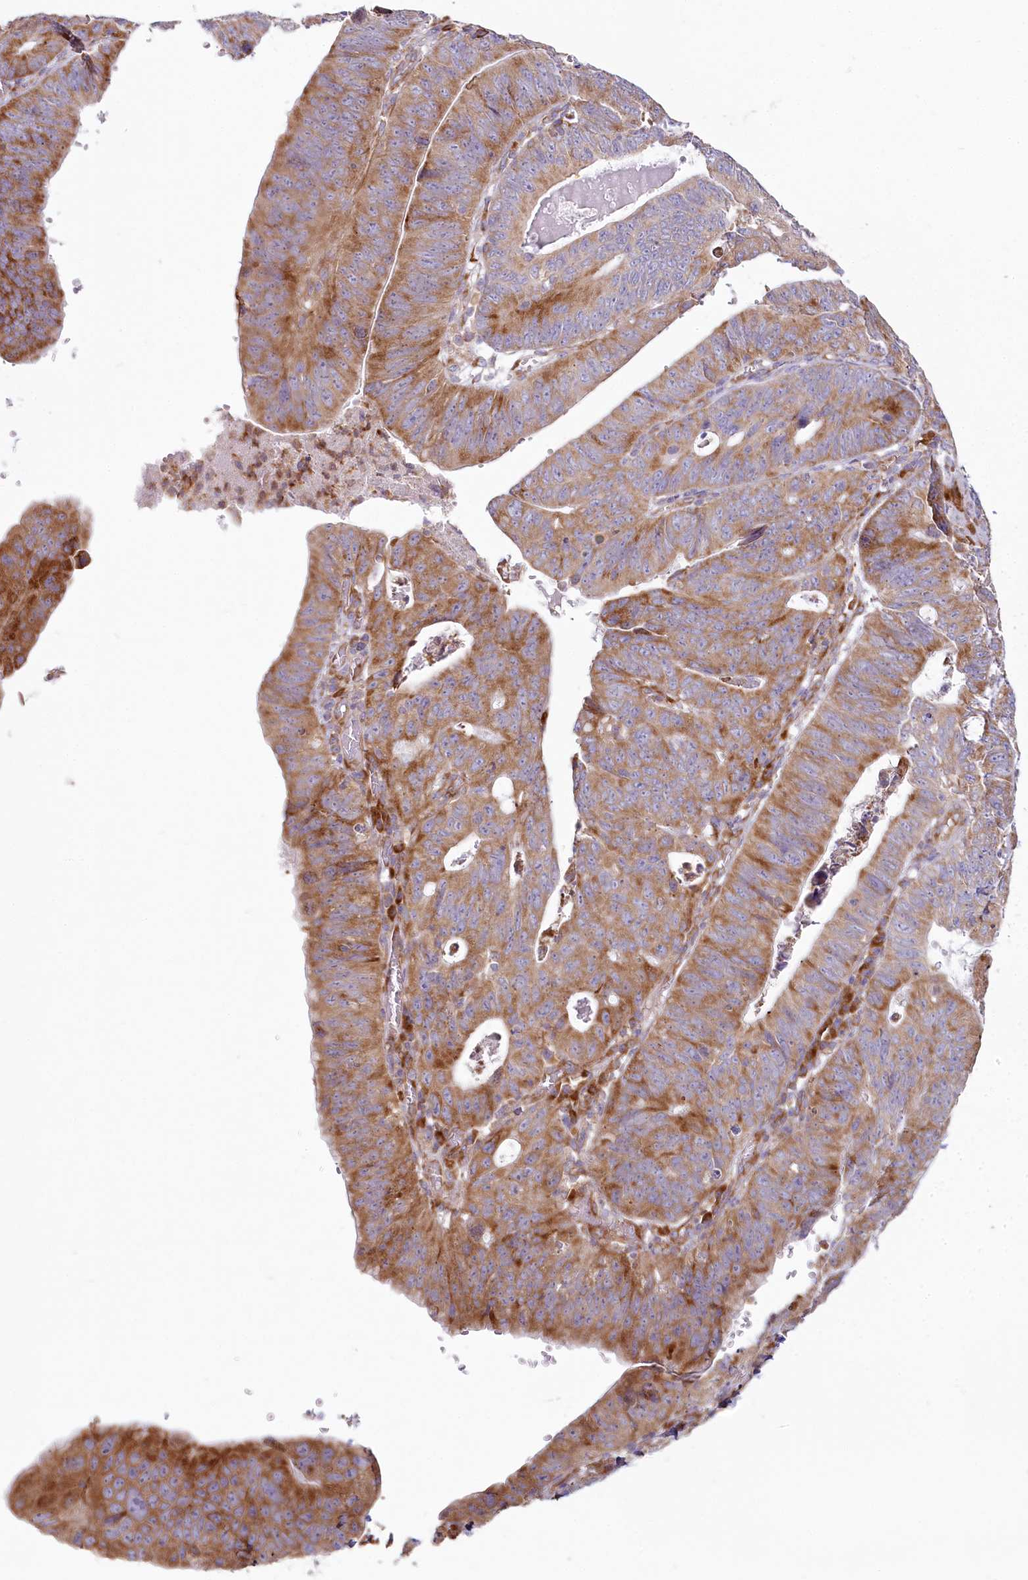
{"staining": {"intensity": "moderate", "quantity": ">75%", "location": "cytoplasmic/membranous"}, "tissue": "stomach cancer", "cell_type": "Tumor cells", "image_type": "cancer", "snomed": [{"axis": "morphology", "description": "Adenocarcinoma, NOS"}, {"axis": "topography", "description": "Stomach"}], "caption": "DAB (3,3'-diaminobenzidine) immunohistochemical staining of stomach cancer displays moderate cytoplasmic/membranous protein expression in about >75% of tumor cells. The staining was performed using DAB to visualize the protein expression in brown, while the nuclei were stained in blue with hematoxylin (Magnification: 20x).", "gene": "HARS2", "patient": {"sex": "male", "age": 59}}